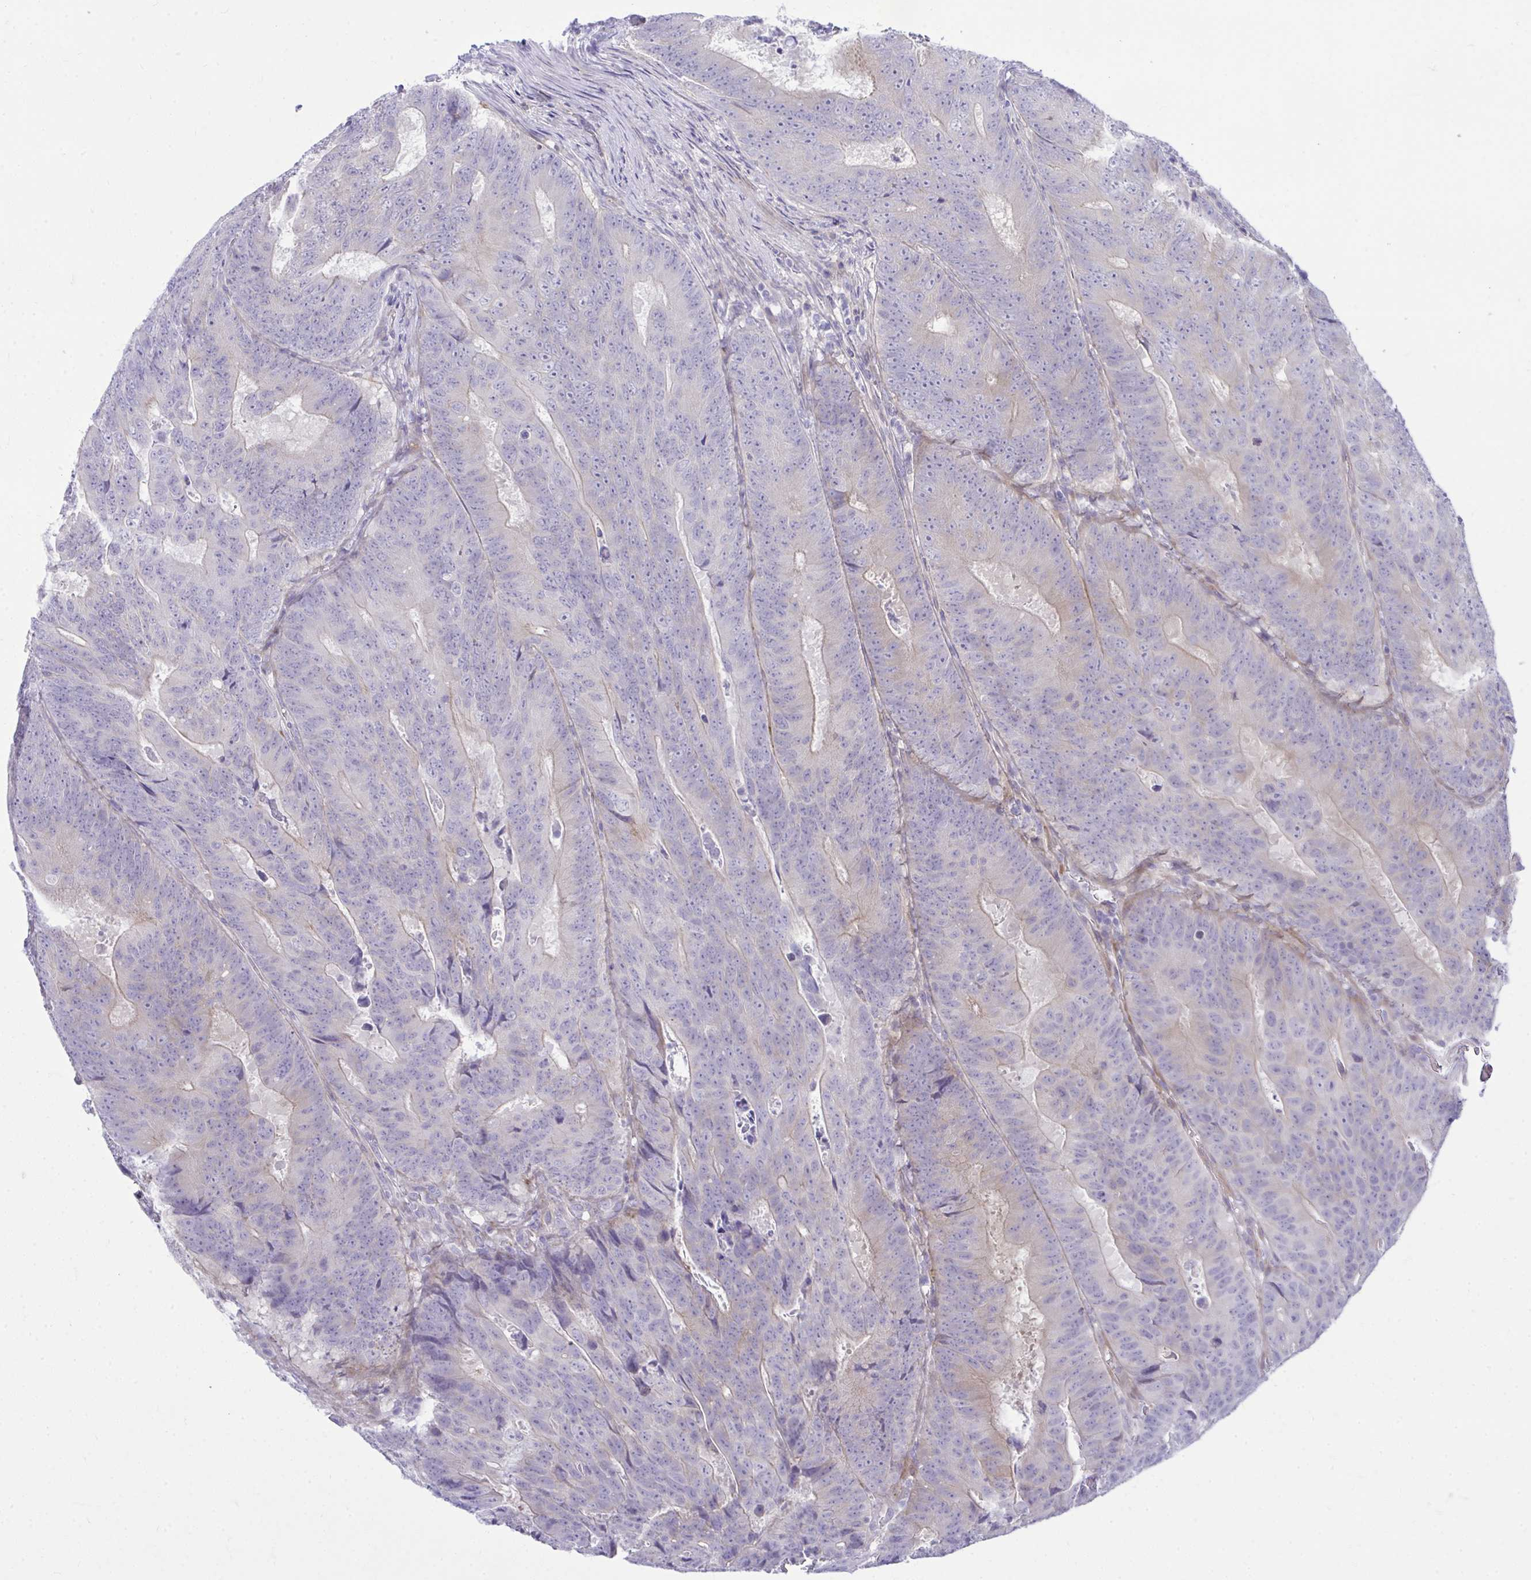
{"staining": {"intensity": "weak", "quantity": "<25%", "location": "cytoplasmic/membranous"}, "tissue": "colorectal cancer", "cell_type": "Tumor cells", "image_type": "cancer", "snomed": [{"axis": "morphology", "description": "Adenocarcinoma, NOS"}, {"axis": "topography", "description": "Colon"}], "caption": "Micrograph shows no protein expression in tumor cells of colorectal cancer (adenocarcinoma) tissue. (Immunohistochemistry (ihc), brightfield microscopy, high magnification).", "gene": "MED9", "patient": {"sex": "female", "age": 48}}